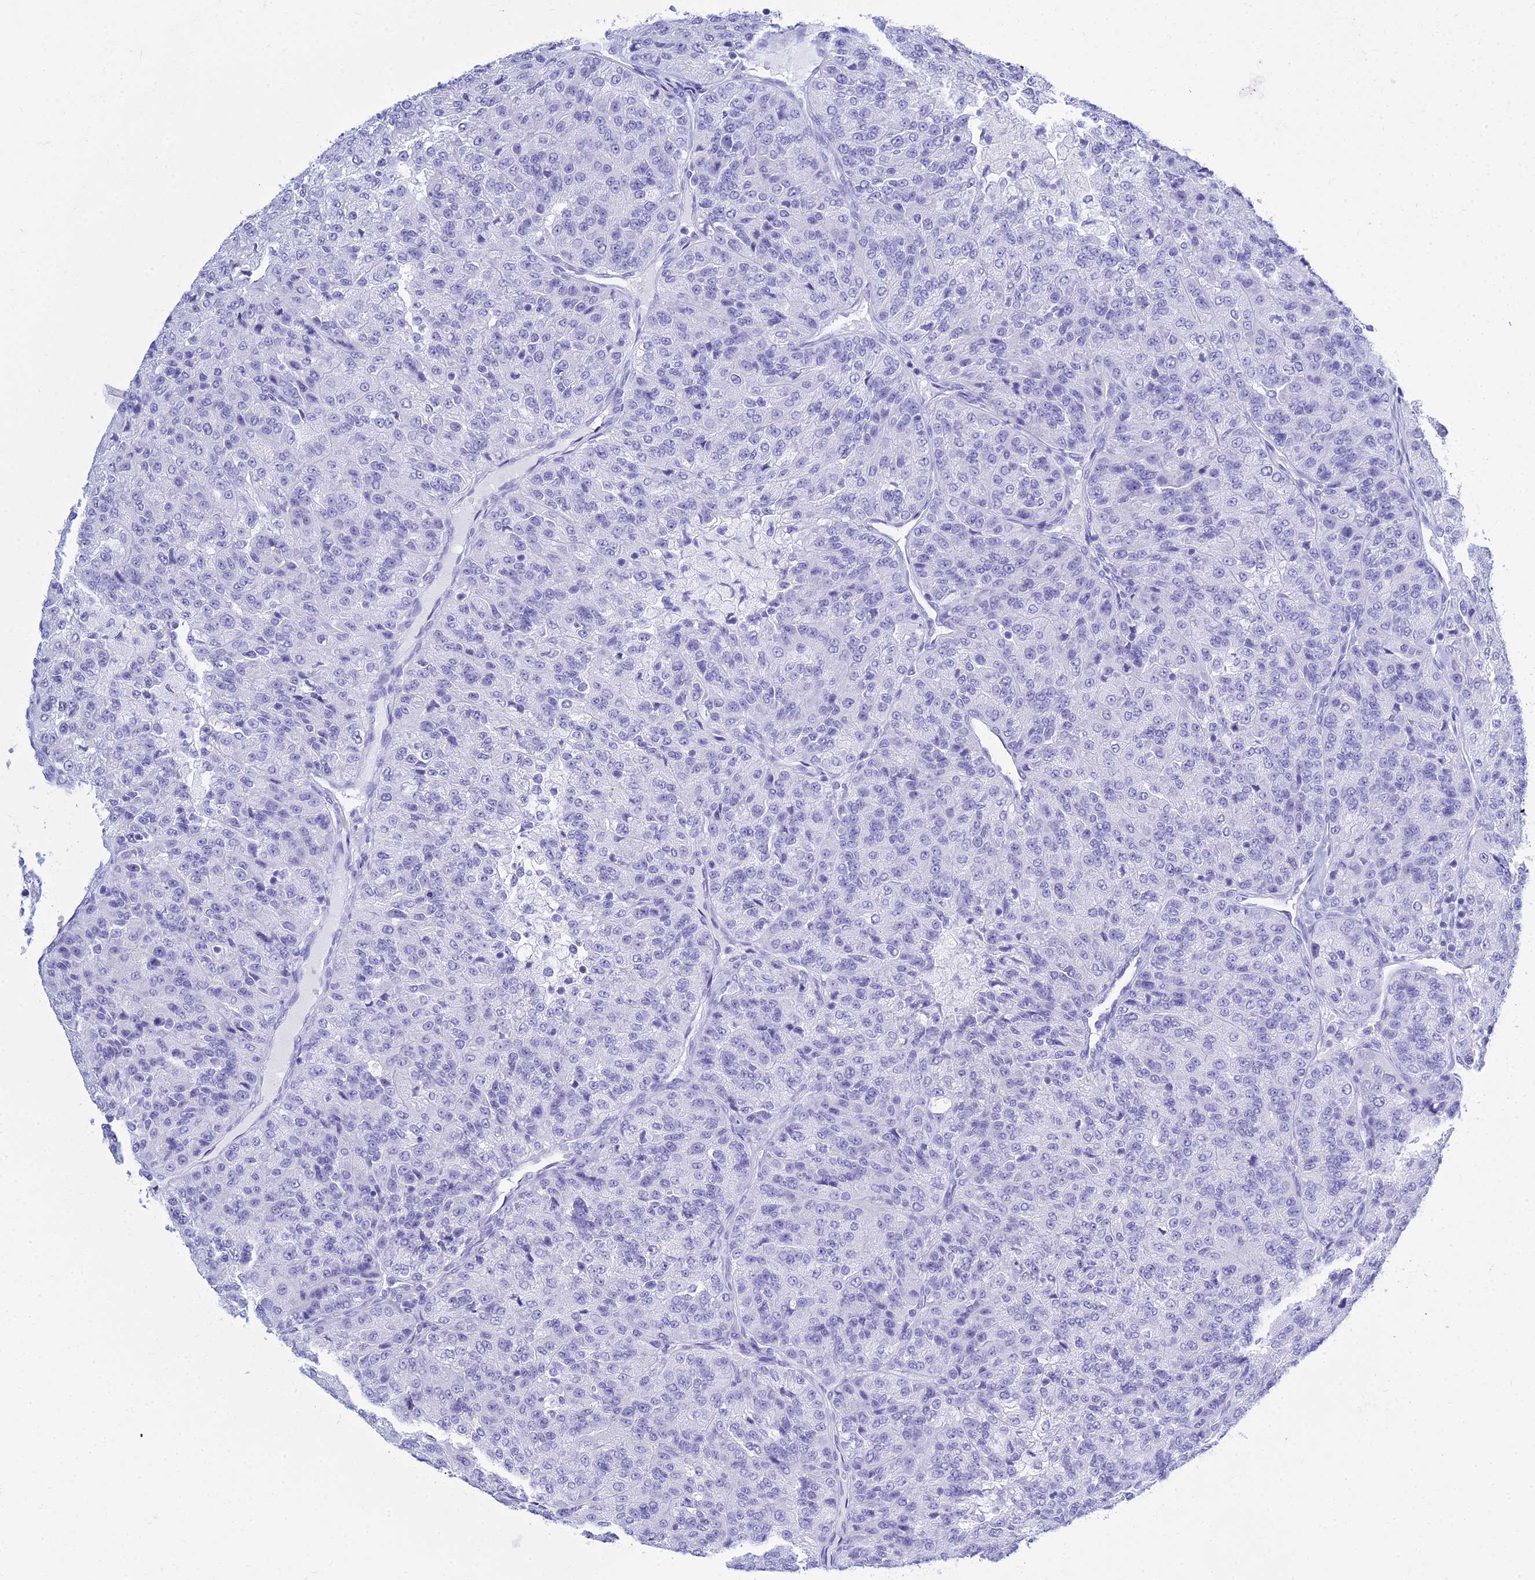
{"staining": {"intensity": "negative", "quantity": "none", "location": "none"}, "tissue": "renal cancer", "cell_type": "Tumor cells", "image_type": "cancer", "snomed": [{"axis": "morphology", "description": "Adenocarcinoma, NOS"}, {"axis": "topography", "description": "Kidney"}], "caption": "Protein analysis of adenocarcinoma (renal) exhibits no significant positivity in tumor cells. (IHC, brightfield microscopy, high magnification).", "gene": "PATE4", "patient": {"sex": "female", "age": 63}}